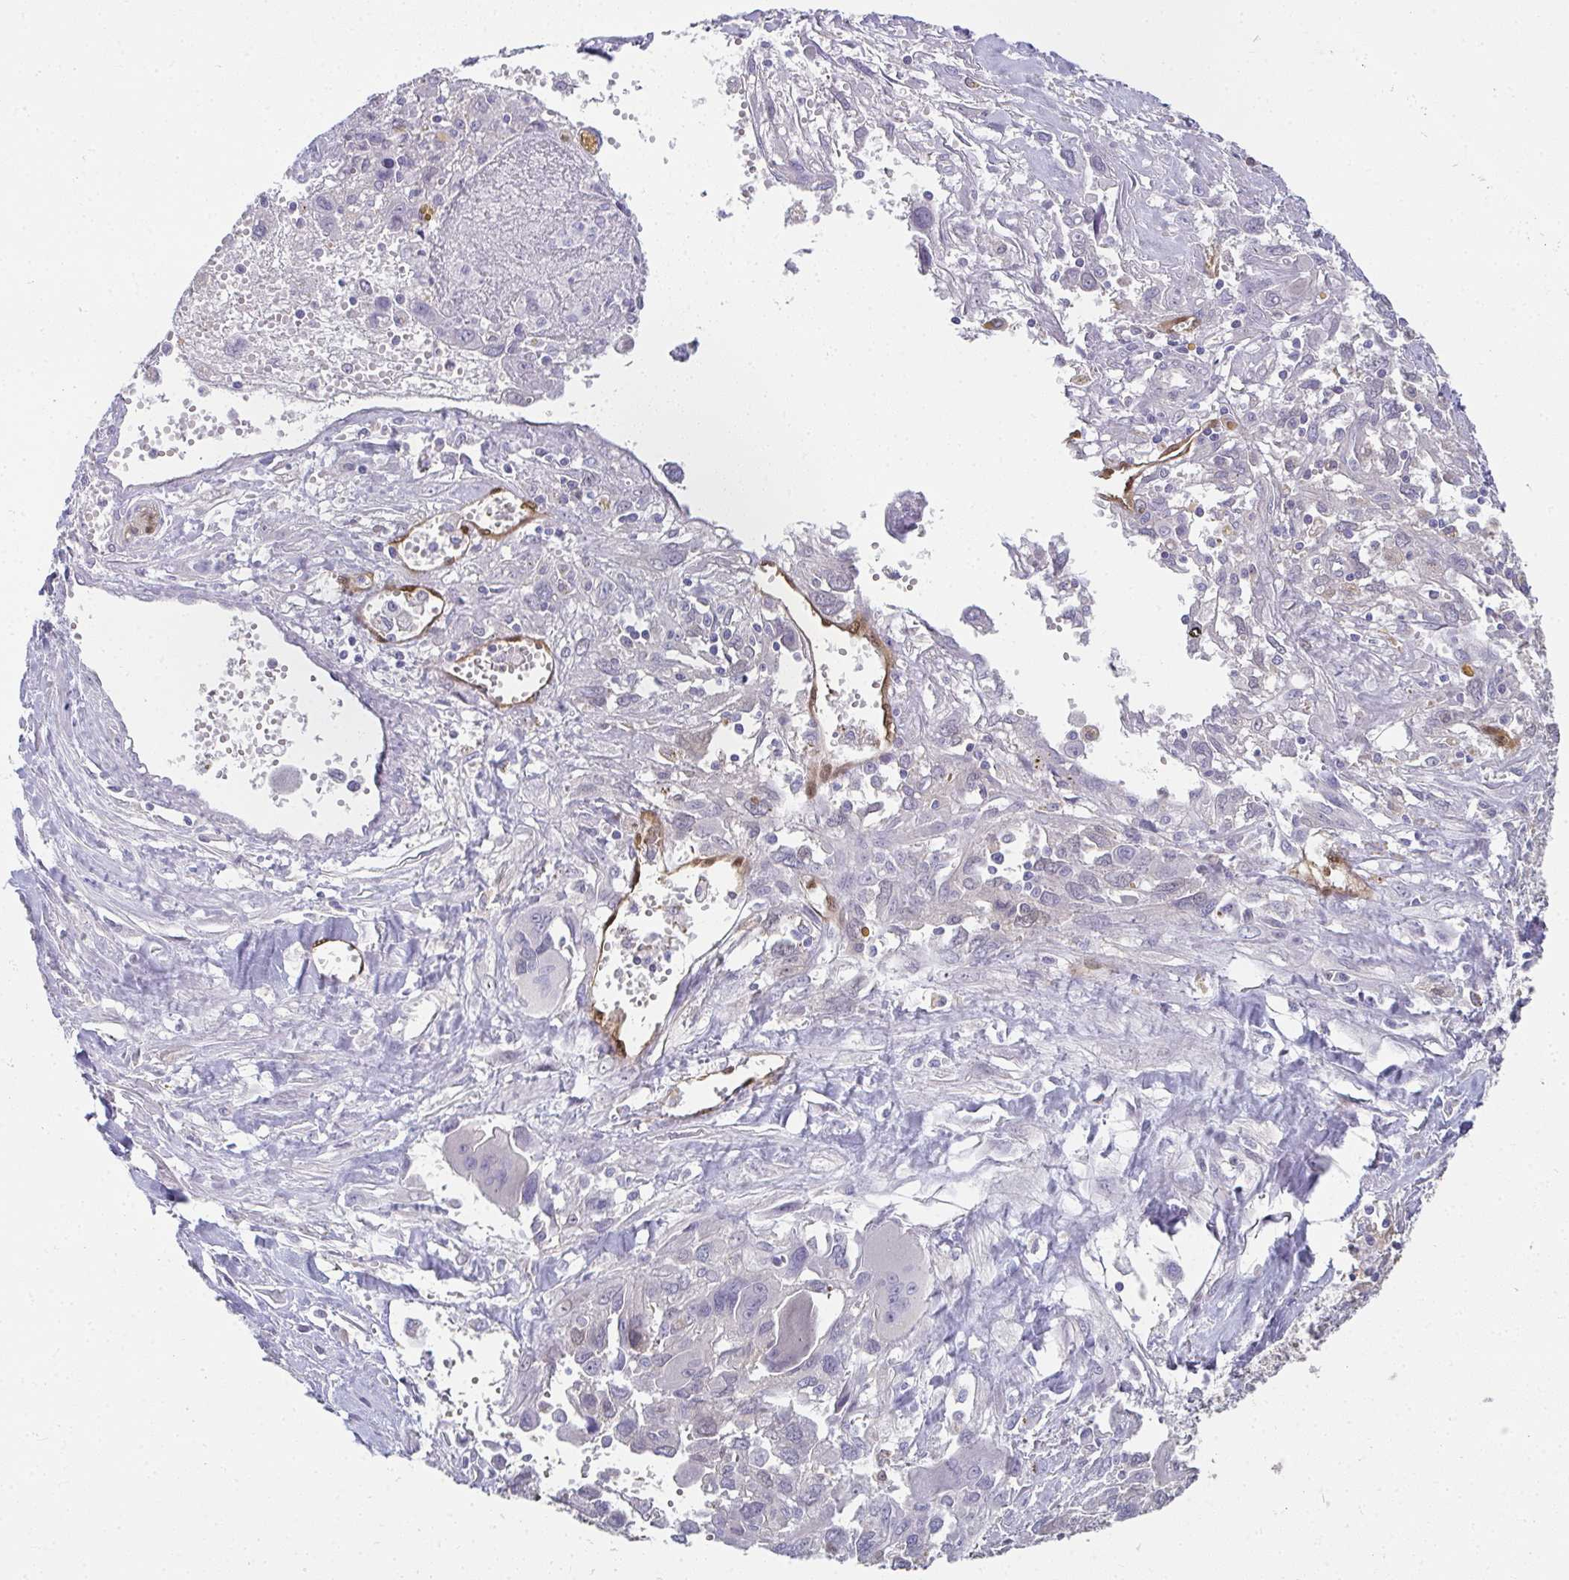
{"staining": {"intensity": "negative", "quantity": "none", "location": "none"}, "tissue": "pancreatic cancer", "cell_type": "Tumor cells", "image_type": "cancer", "snomed": [{"axis": "morphology", "description": "Adenocarcinoma, NOS"}, {"axis": "topography", "description": "Pancreas"}], "caption": "Micrograph shows no significant protein staining in tumor cells of pancreatic cancer. (IHC, brightfield microscopy, high magnification).", "gene": "RBP1", "patient": {"sex": "female", "age": 47}}